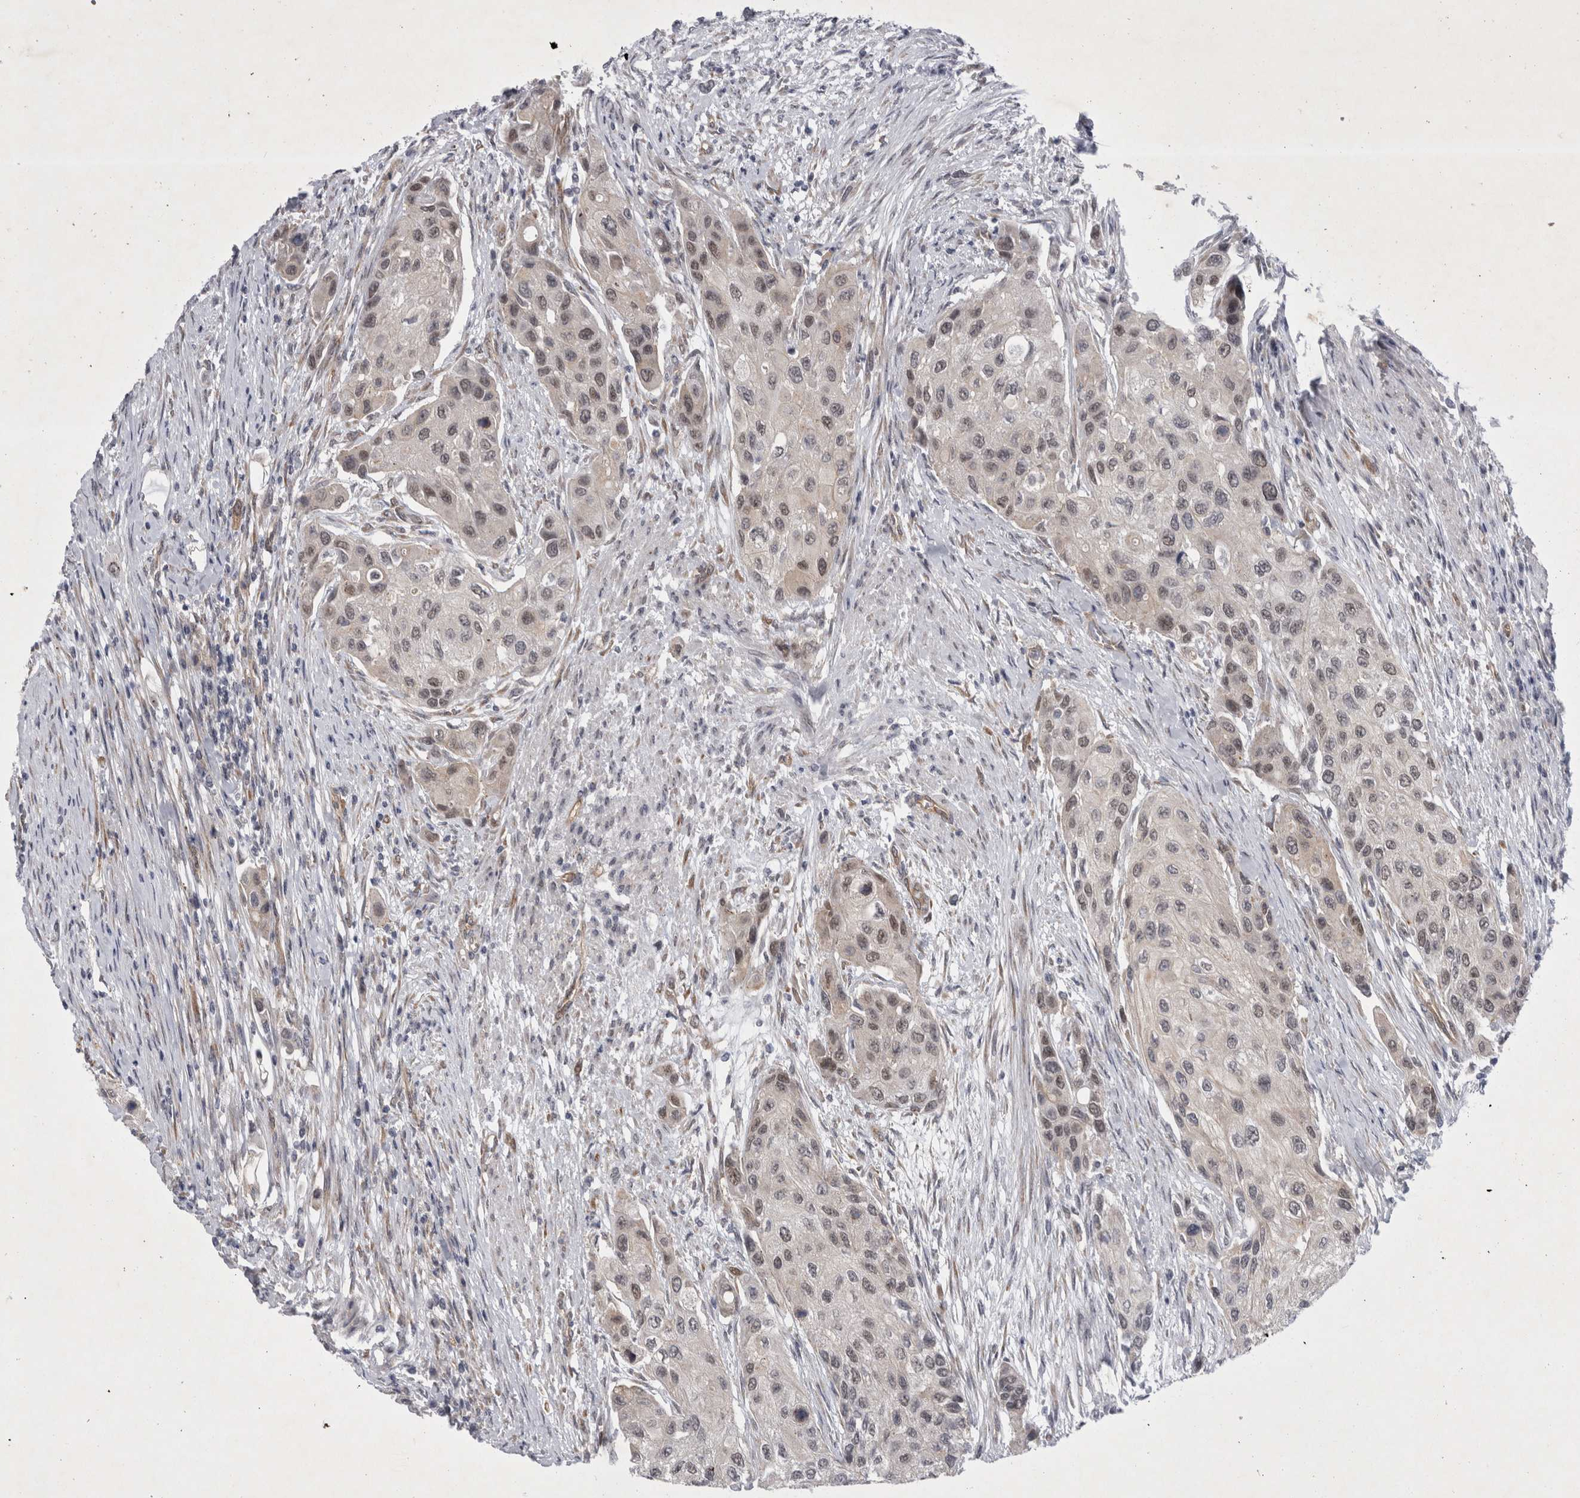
{"staining": {"intensity": "weak", "quantity": "25%-75%", "location": "nuclear"}, "tissue": "urothelial cancer", "cell_type": "Tumor cells", "image_type": "cancer", "snomed": [{"axis": "morphology", "description": "Urothelial carcinoma, High grade"}, {"axis": "topography", "description": "Urinary bladder"}], "caption": "A high-resolution image shows immunohistochemistry (IHC) staining of urothelial cancer, which demonstrates weak nuclear staining in about 25%-75% of tumor cells. (DAB (3,3'-diaminobenzidine) IHC, brown staining for protein, blue staining for nuclei).", "gene": "PARP11", "patient": {"sex": "female", "age": 56}}